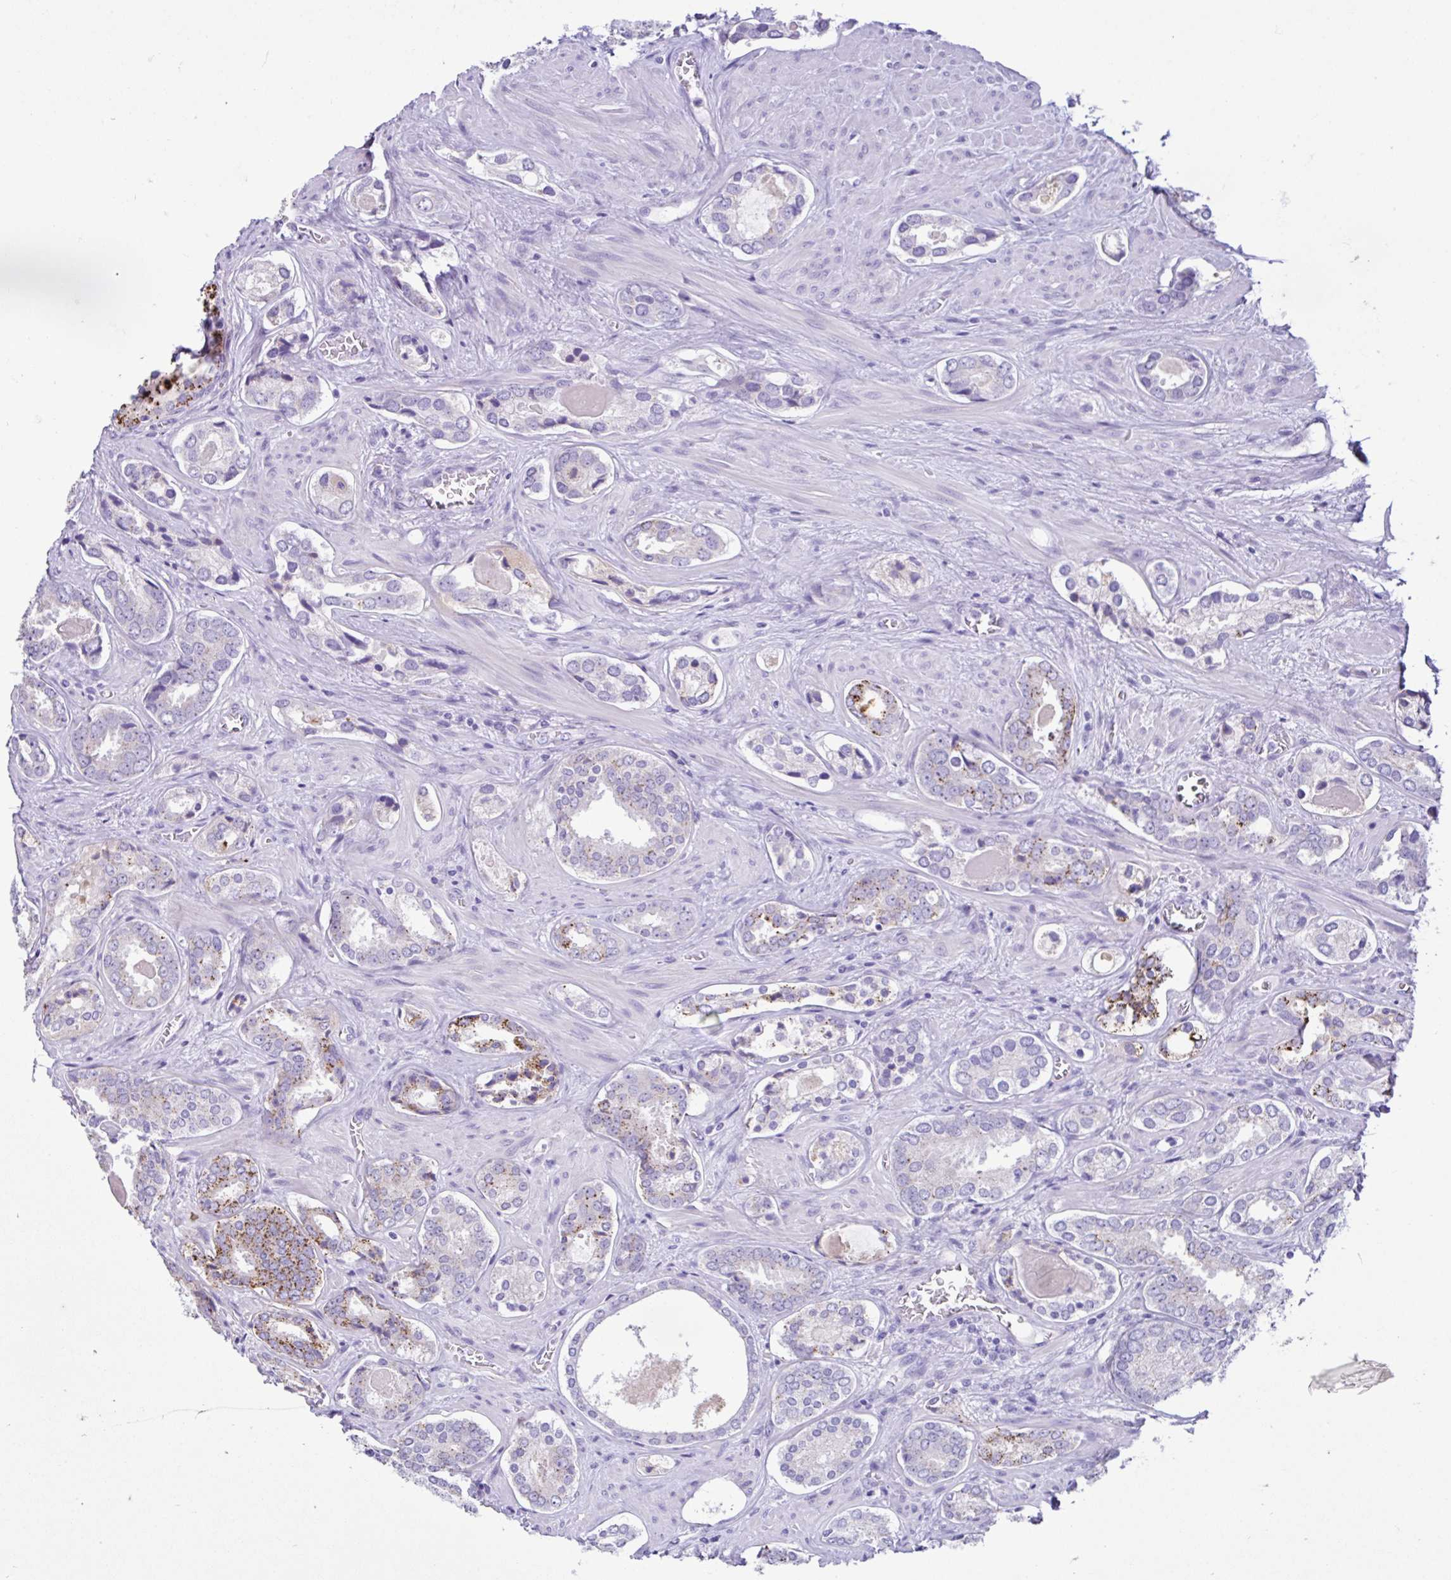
{"staining": {"intensity": "moderate", "quantity": "<25%", "location": "cytoplasmic/membranous"}, "tissue": "prostate cancer", "cell_type": "Tumor cells", "image_type": "cancer", "snomed": [{"axis": "morphology", "description": "Adenocarcinoma, Low grade"}, {"axis": "topography", "description": "Prostate"}], "caption": "Immunohistochemical staining of prostate adenocarcinoma (low-grade) displays moderate cytoplasmic/membranous protein positivity in approximately <25% of tumor cells. (DAB = brown stain, brightfield microscopy at high magnification).", "gene": "CYP19A1", "patient": {"sex": "male", "age": 62}}